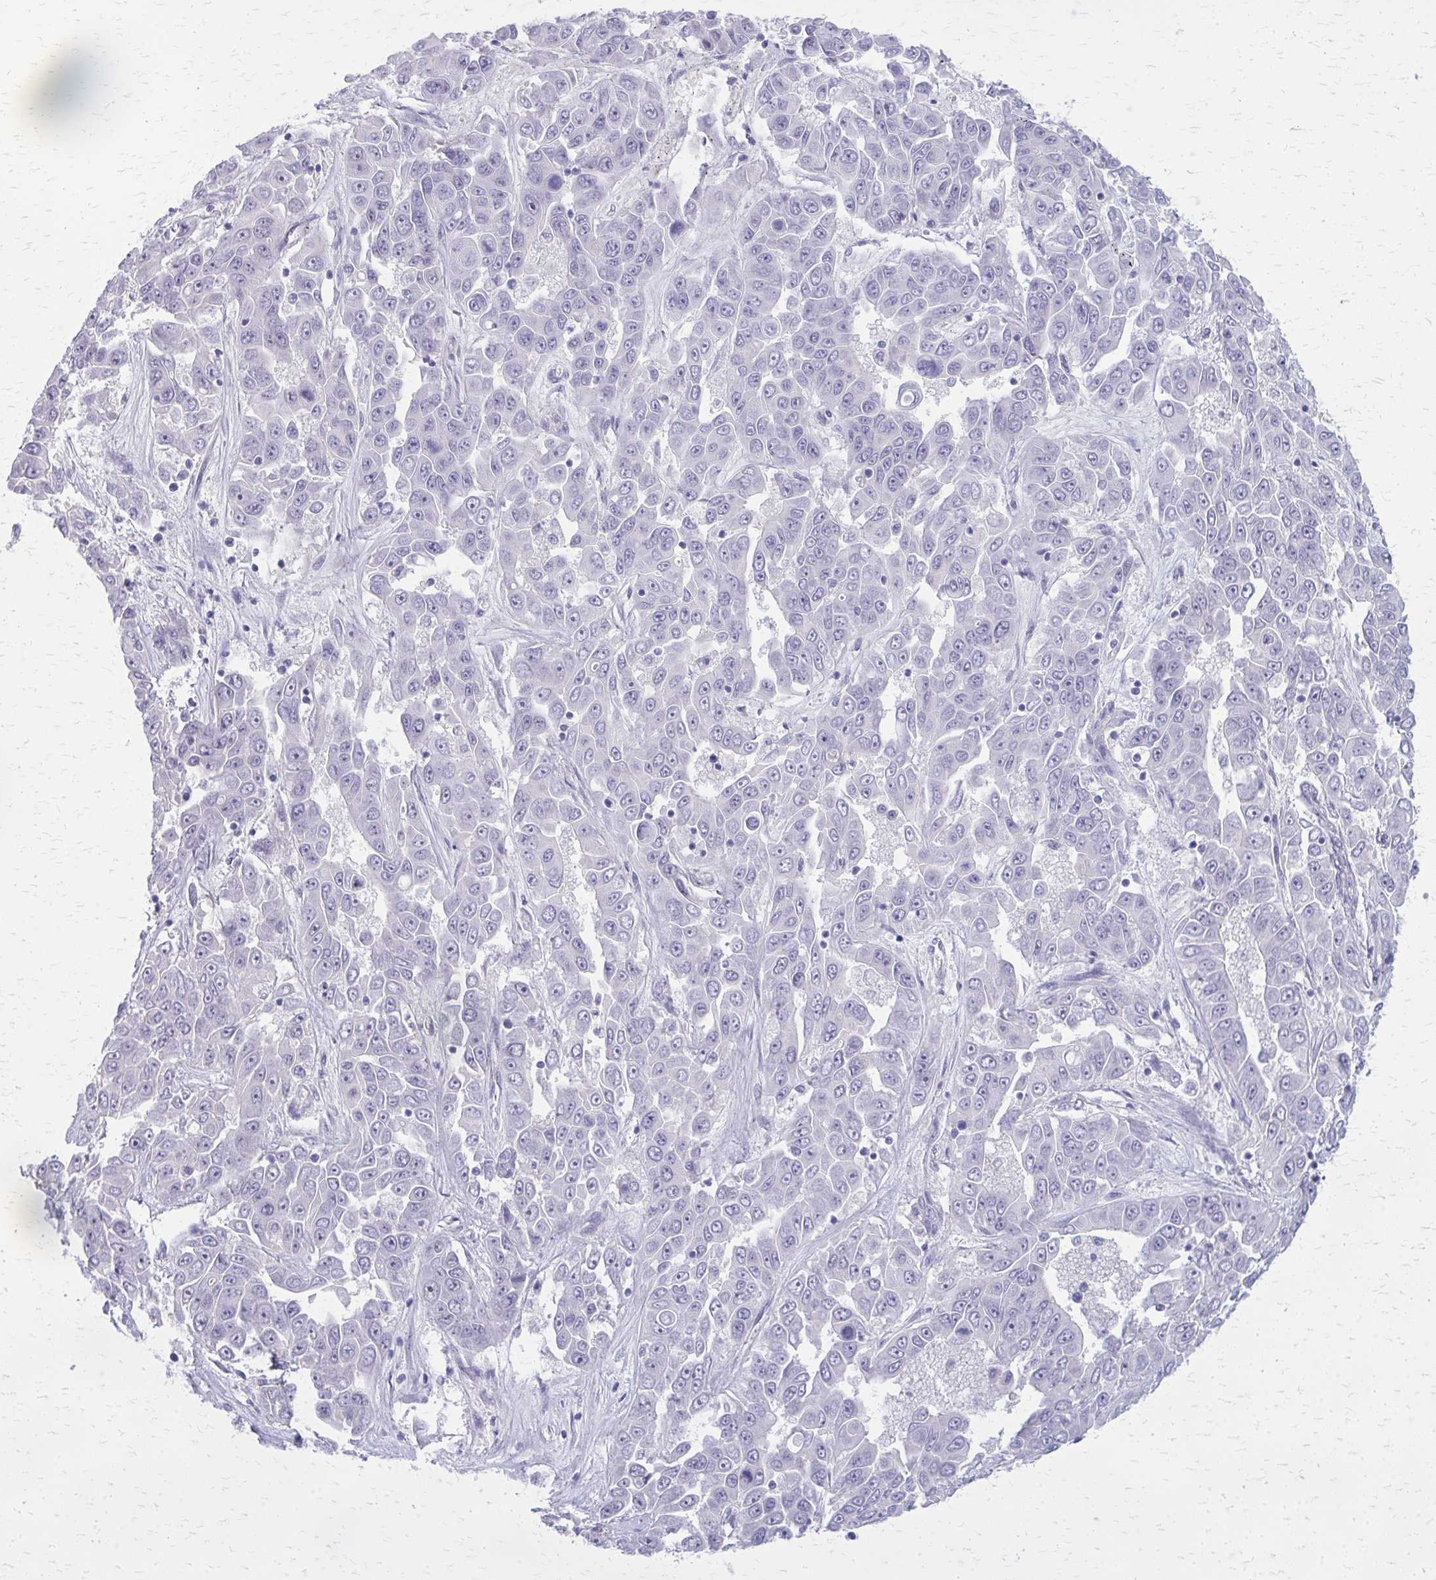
{"staining": {"intensity": "negative", "quantity": "none", "location": "none"}, "tissue": "liver cancer", "cell_type": "Tumor cells", "image_type": "cancer", "snomed": [{"axis": "morphology", "description": "Cholangiocarcinoma"}, {"axis": "topography", "description": "Liver"}], "caption": "The immunohistochemistry (IHC) image has no significant expression in tumor cells of liver cancer (cholangiocarcinoma) tissue.", "gene": "PLCB1", "patient": {"sex": "female", "age": 52}}